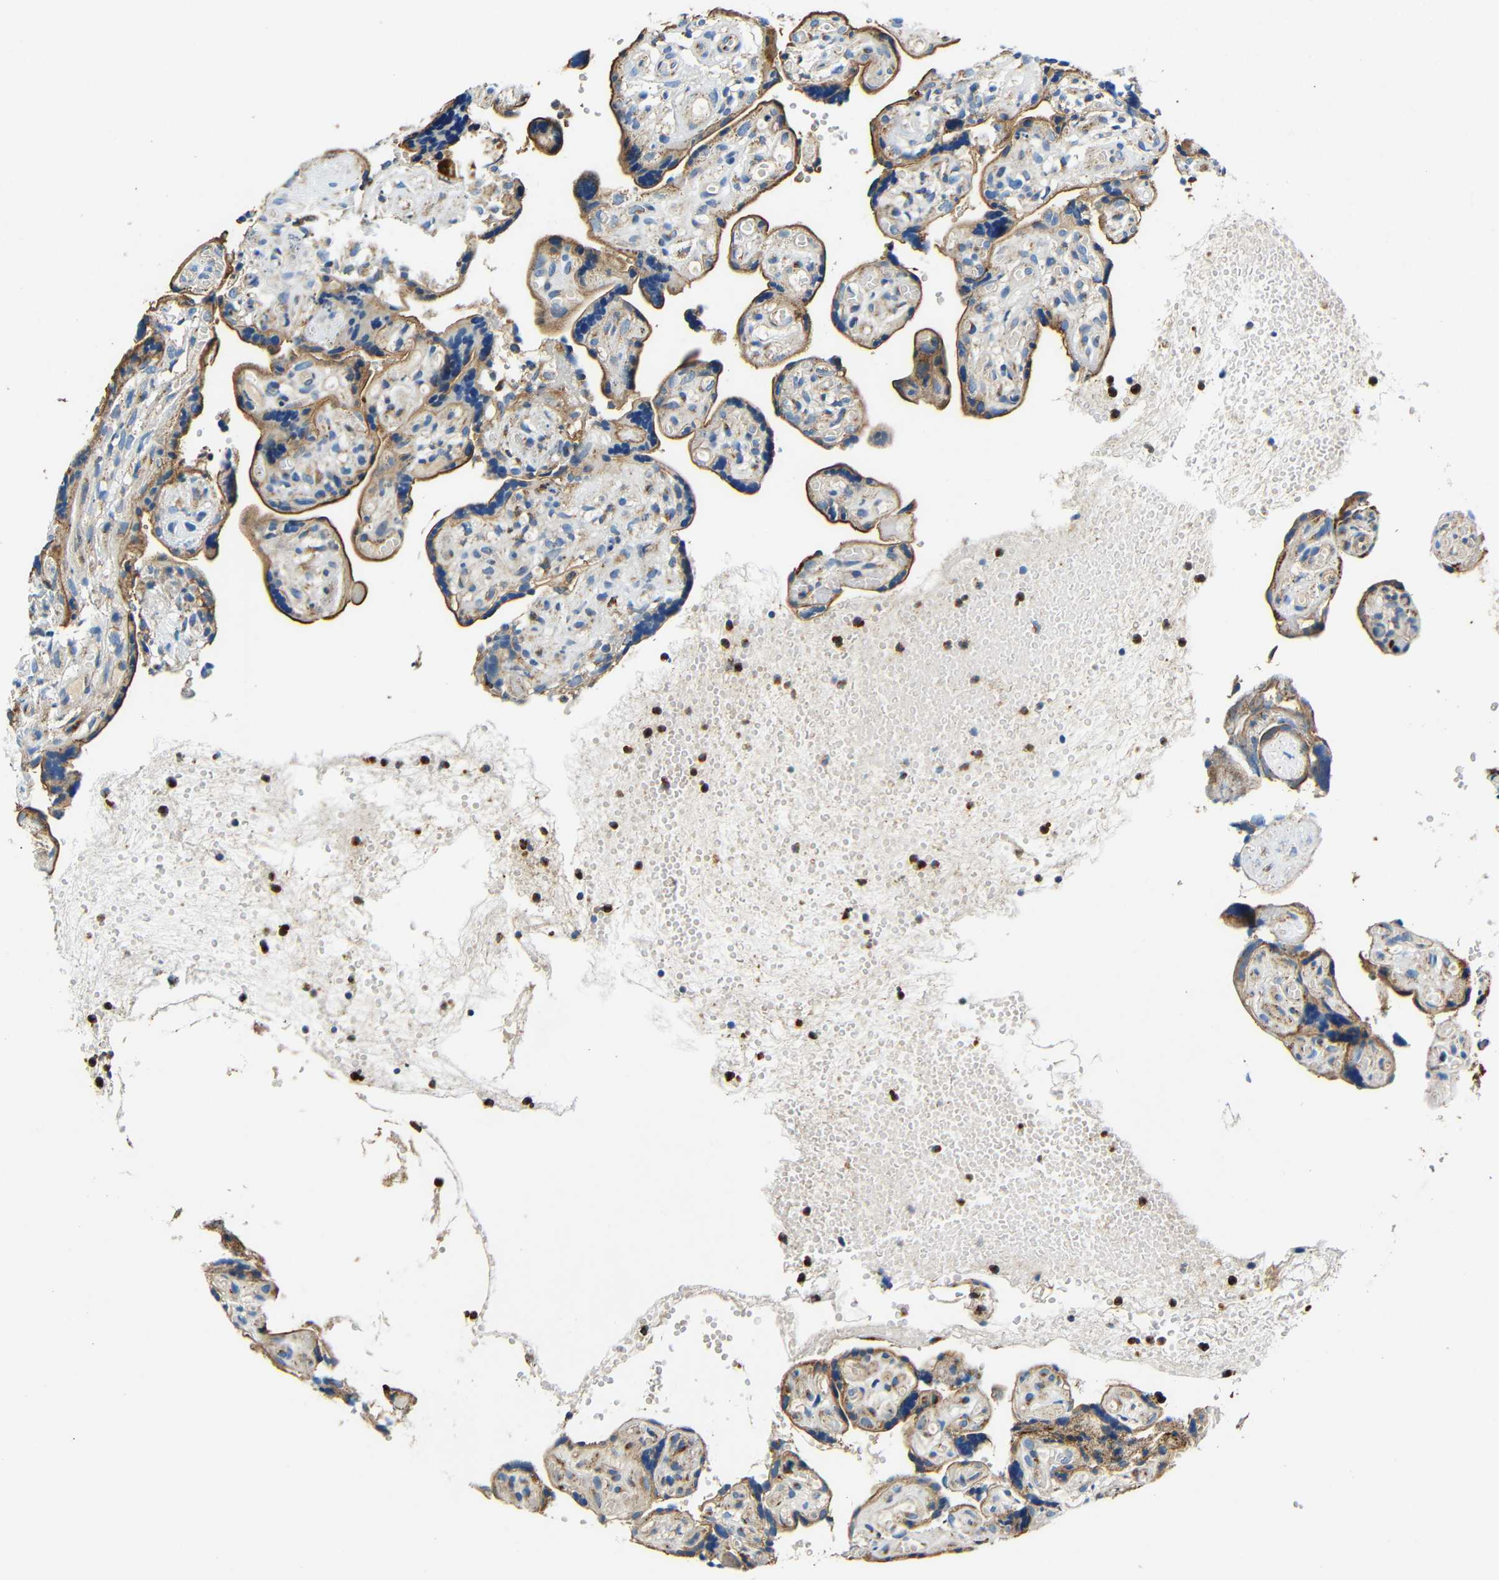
{"staining": {"intensity": "weak", "quantity": "25%-75%", "location": "cytoplasmic/membranous"}, "tissue": "placenta", "cell_type": "Decidual cells", "image_type": "normal", "snomed": [{"axis": "morphology", "description": "Normal tissue, NOS"}, {"axis": "topography", "description": "Placenta"}], "caption": "Immunohistochemical staining of benign placenta shows weak cytoplasmic/membranous protein expression in approximately 25%-75% of decidual cells. The staining was performed using DAB (3,3'-diaminobenzidine) to visualize the protein expression in brown, while the nuclei were stained in blue with hematoxylin (Magnification: 20x).", "gene": "GALNT18", "patient": {"sex": "female", "age": 30}}